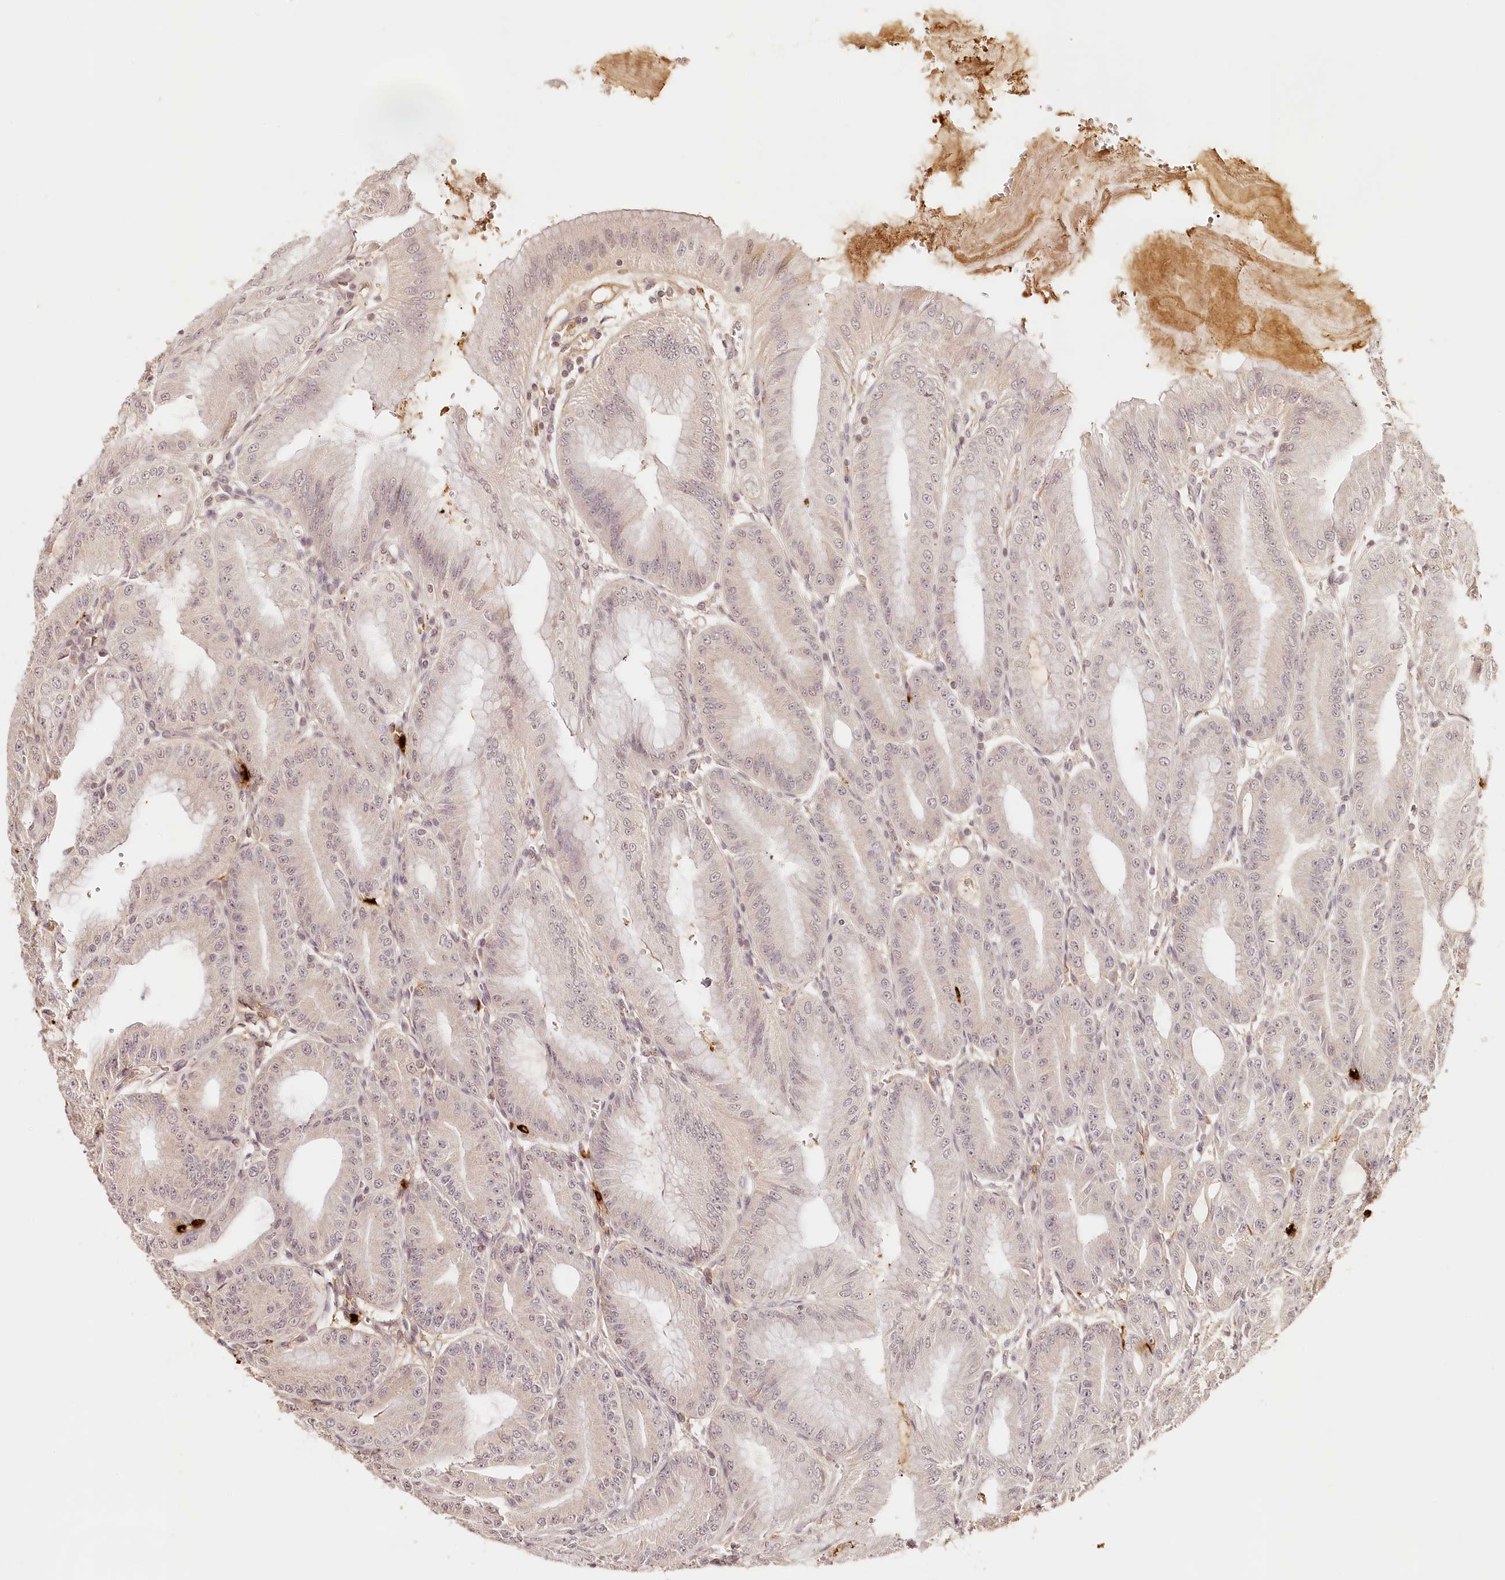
{"staining": {"intensity": "weak", "quantity": "<25%", "location": "cytoplasmic/membranous"}, "tissue": "stomach", "cell_type": "Glandular cells", "image_type": "normal", "snomed": [{"axis": "morphology", "description": "Normal tissue, NOS"}, {"axis": "topography", "description": "Stomach, lower"}], "caption": "DAB (3,3'-diaminobenzidine) immunohistochemical staining of unremarkable human stomach displays no significant positivity in glandular cells. (IHC, brightfield microscopy, high magnification).", "gene": "SYNGR1", "patient": {"sex": "male", "age": 71}}